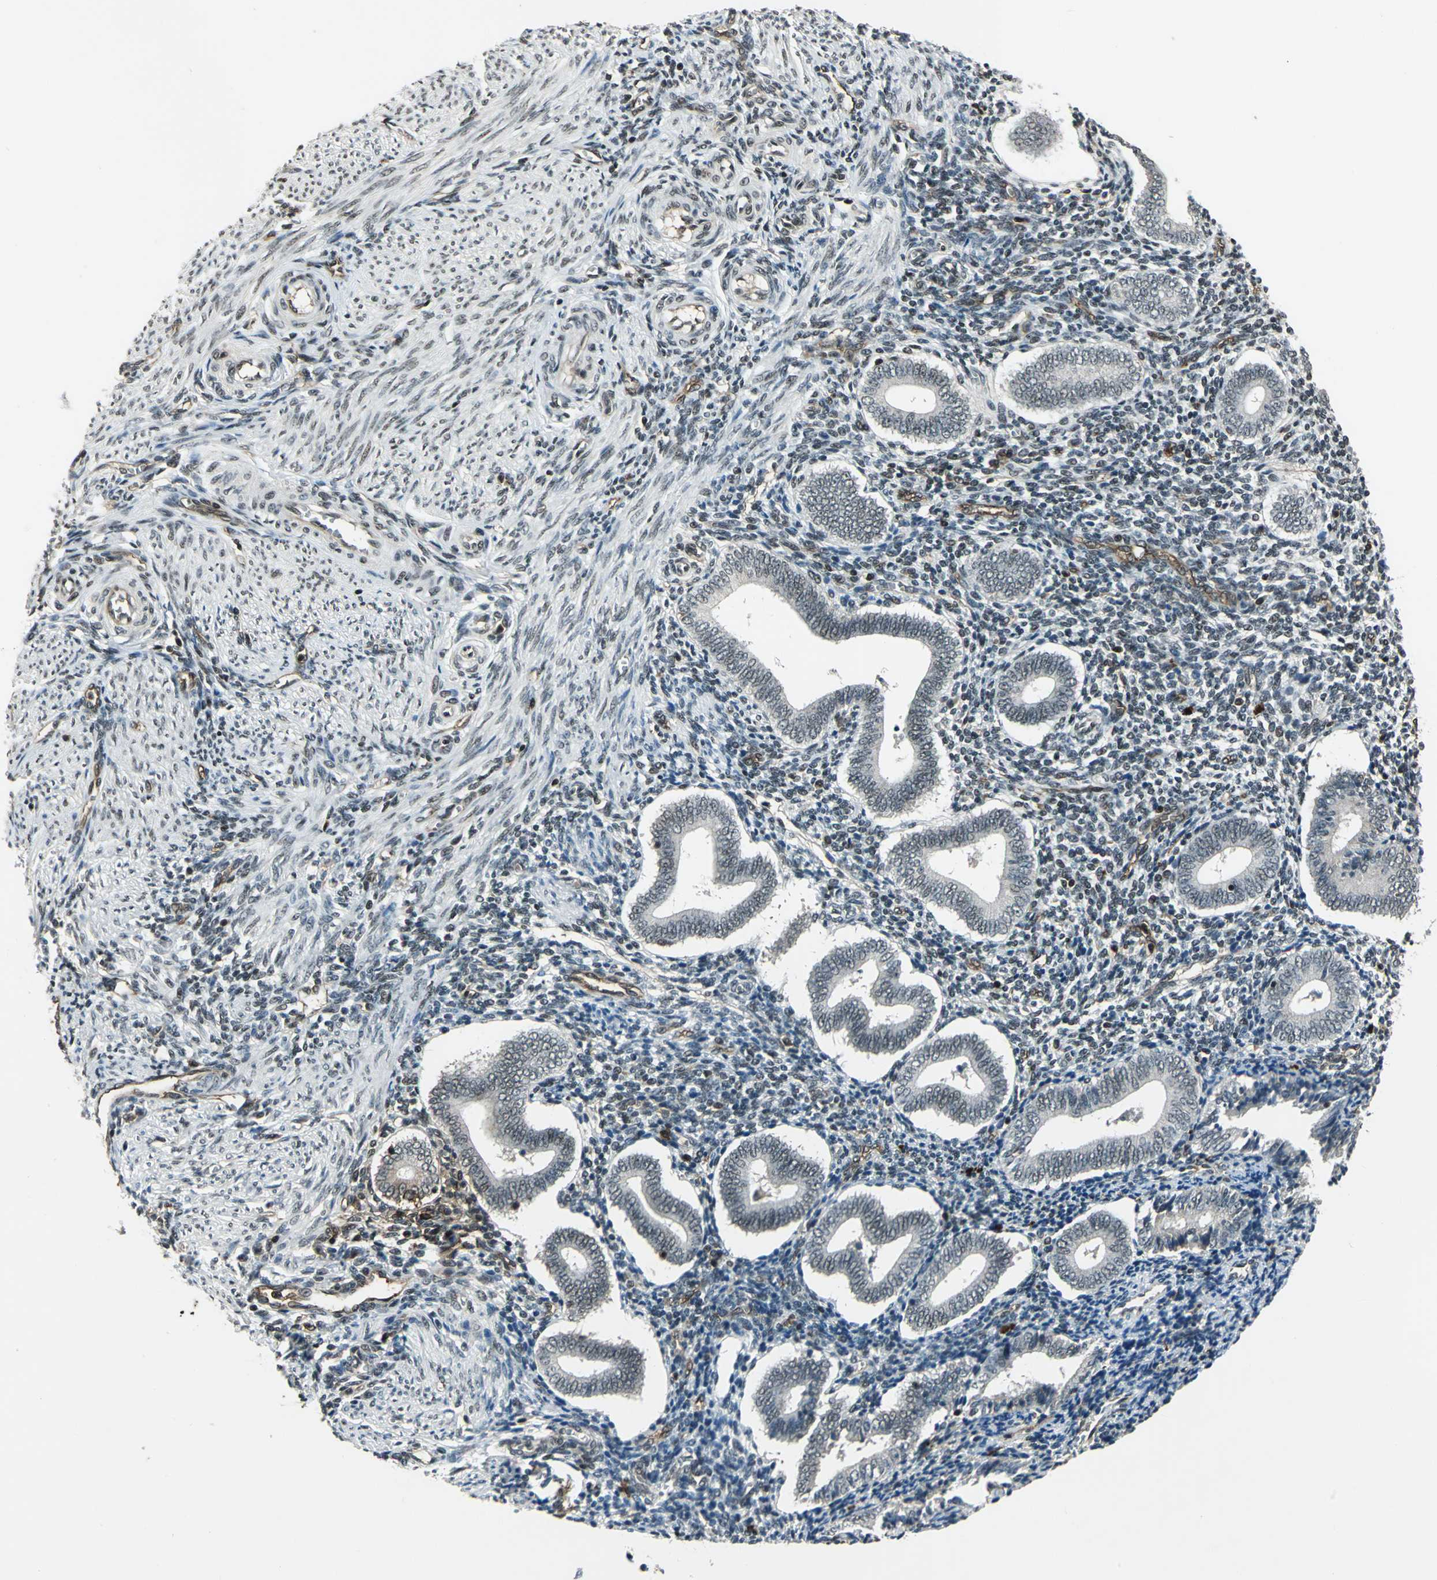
{"staining": {"intensity": "weak", "quantity": "25%-75%", "location": "nuclear"}, "tissue": "endometrium", "cell_type": "Cells in endometrial stroma", "image_type": "normal", "snomed": [{"axis": "morphology", "description": "Normal tissue, NOS"}, {"axis": "topography", "description": "Uterus"}, {"axis": "topography", "description": "Endometrium"}], "caption": "IHC histopathology image of unremarkable endometrium stained for a protein (brown), which displays low levels of weak nuclear expression in about 25%-75% of cells in endometrial stroma.", "gene": "NR2C2", "patient": {"sex": "female", "age": 33}}